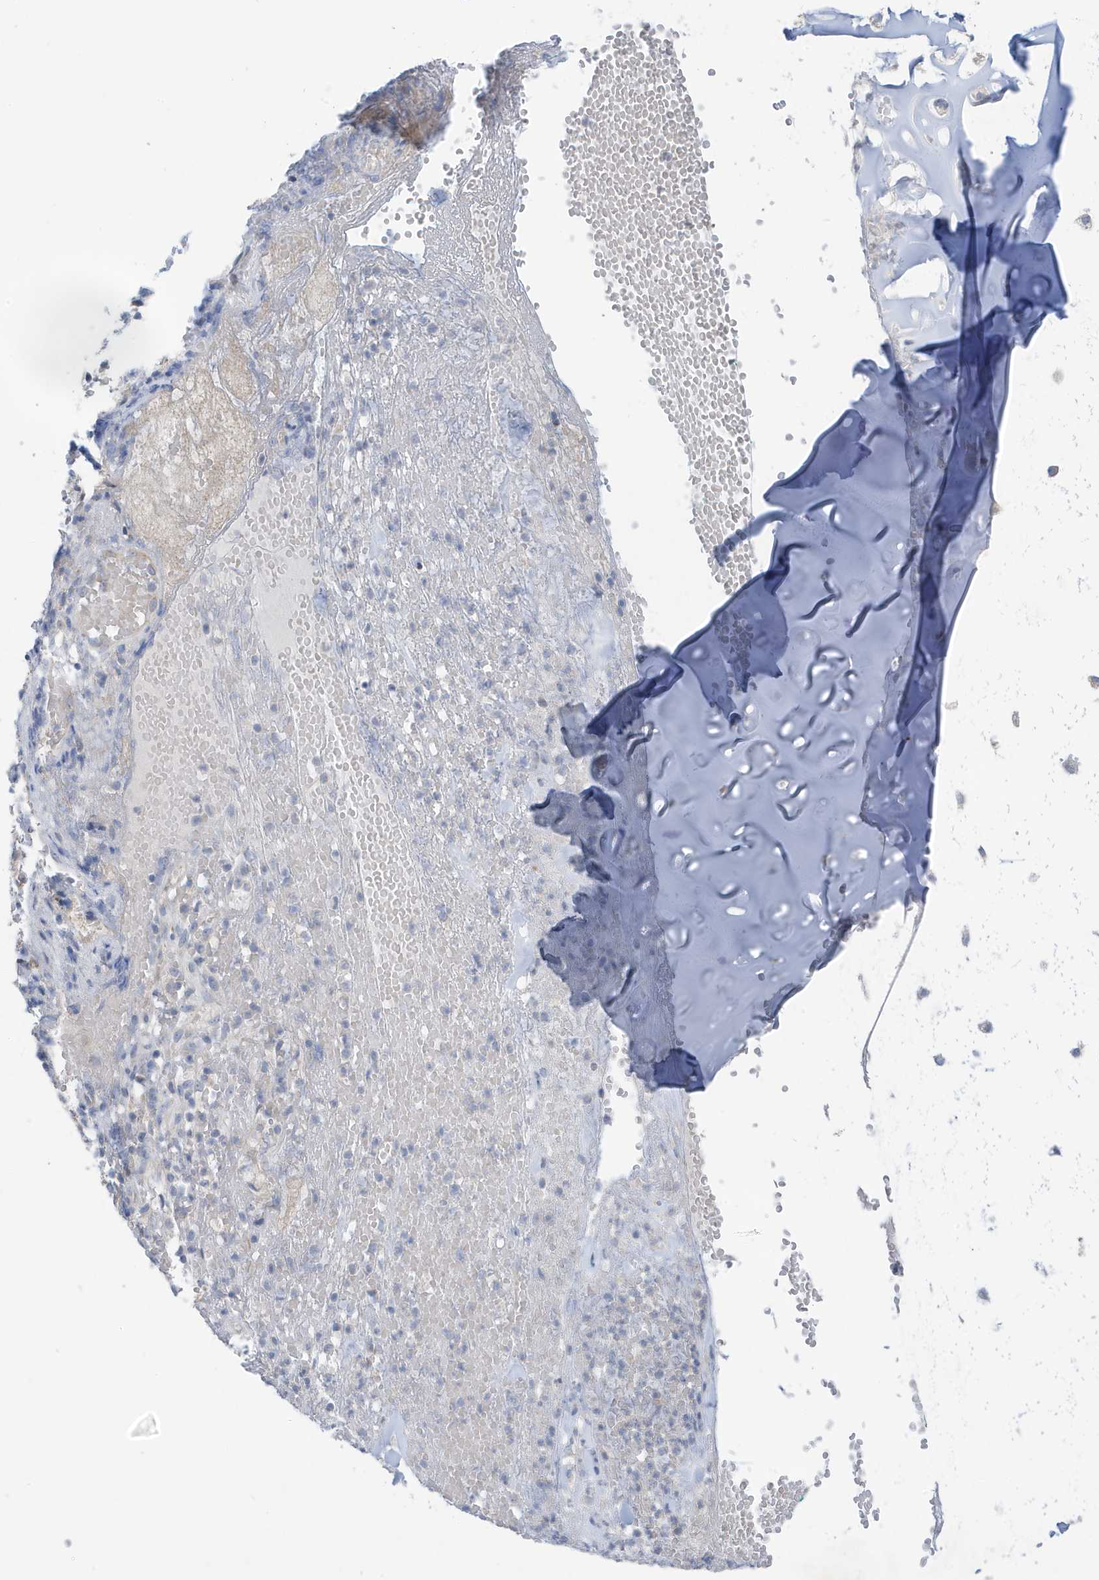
{"staining": {"intensity": "negative", "quantity": "none", "location": "none"}, "tissue": "adipose tissue", "cell_type": "Adipocytes", "image_type": "normal", "snomed": [{"axis": "morphology", "description": "Normal tissue, NOS"}, {"axis": "morphology", "description": "Basal cell carcinoma"}, {"axis": "topography", "description": "Cartilage tissue"}, {"axis": "topography", "description": "Nasopharynx"}, {"axis": "topography", "description": "Oral tissue"}], "caption": "Protein analysis of unremarkable adipose tissue exhibits no significant positivity in adipocytes. Brightfield microscopy of immunohistochemistry stained with DAB (brown) and hematoxylin (blue), captured at high magnification.", "gene": "ATP13A5", "patient": {"sex": "female", "age": 77}}